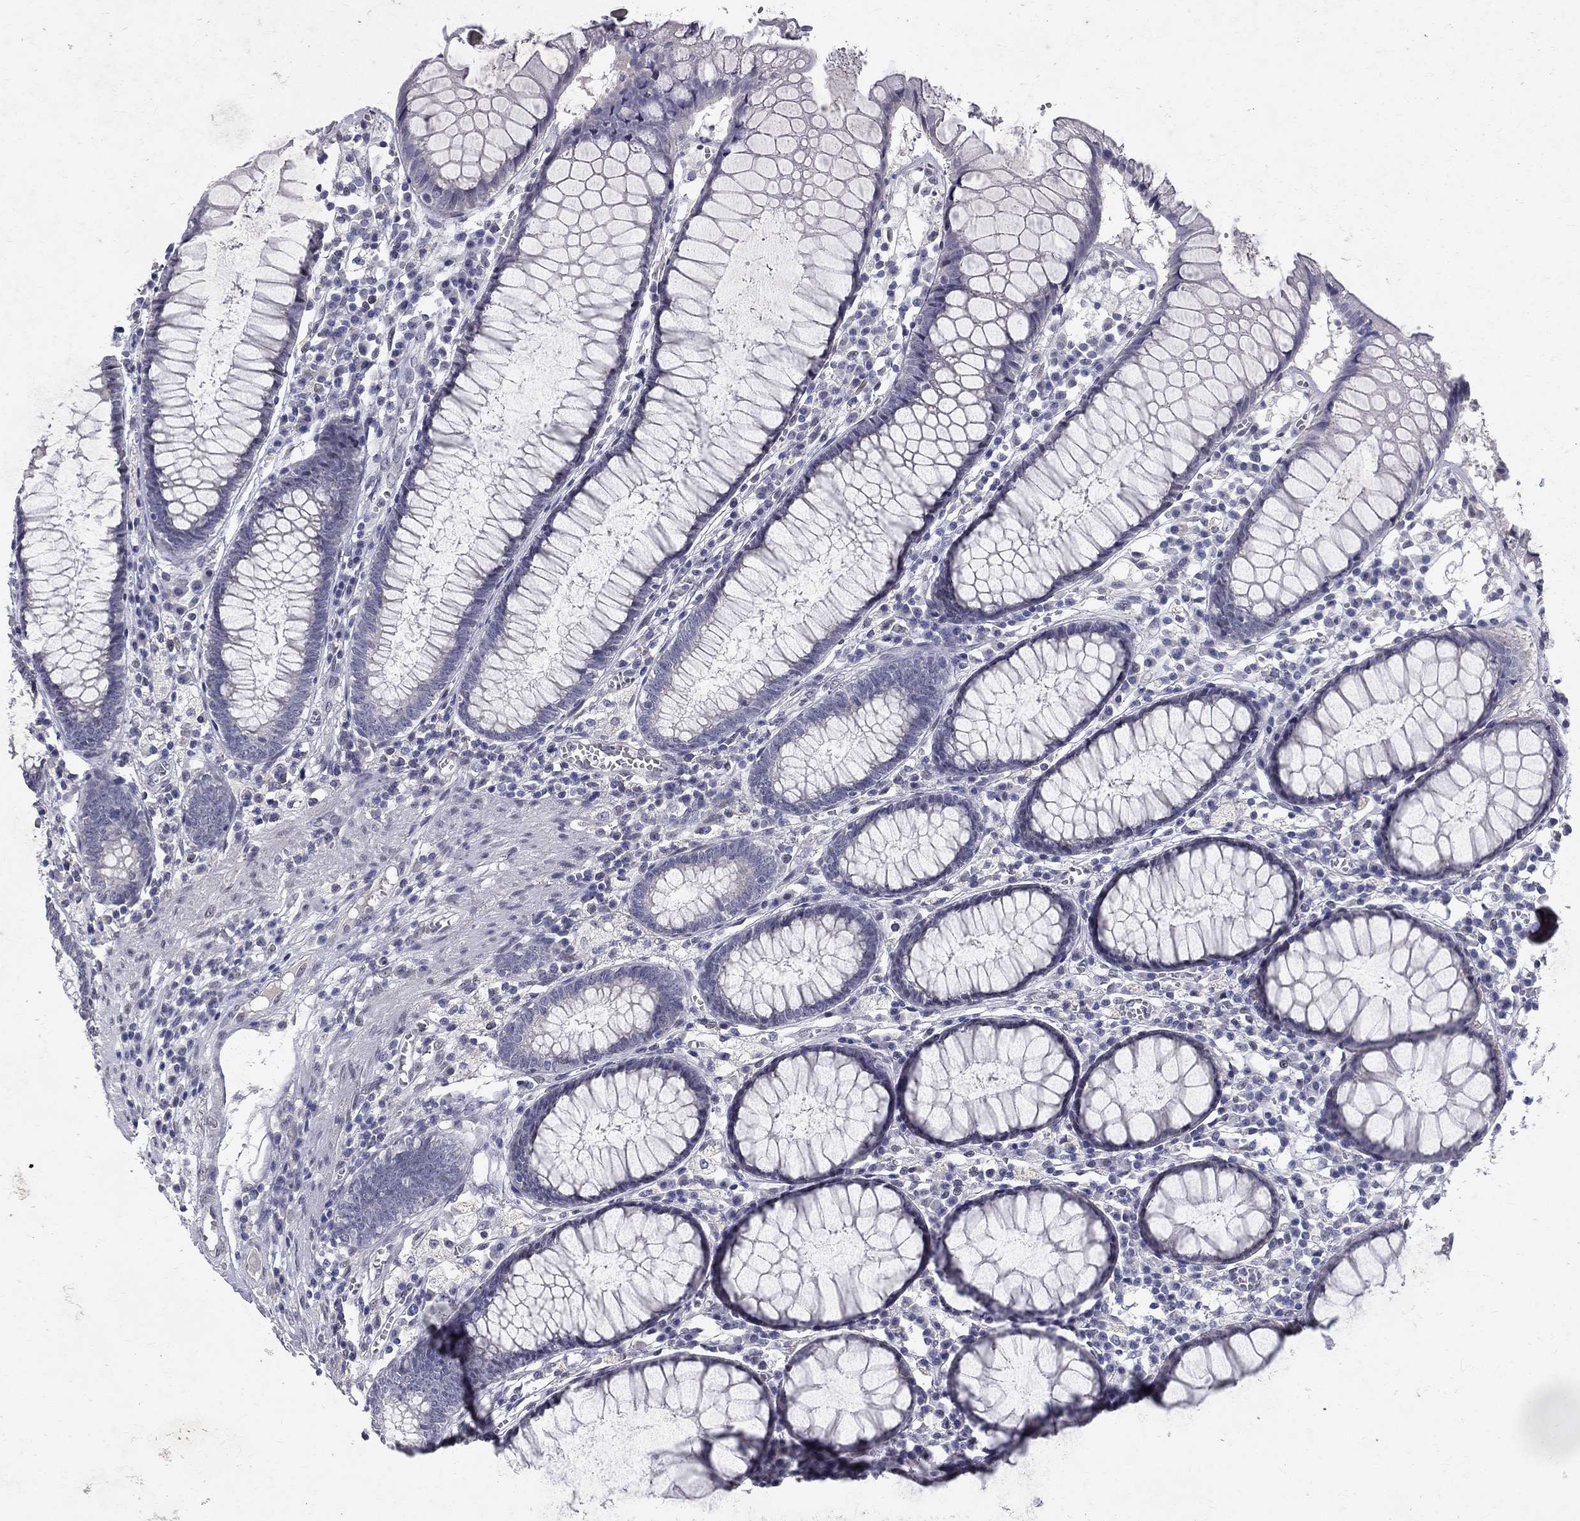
{"staining": {"intensity": "negative", "quantity": "none", "location": "none"}, "tissue": "colon", "cell_type": "Endothelial cells", "image_type": "normal", "snomed": [{"axis": "morphology", "description": "Normal tissue, NOS"}, {"axis": "topography", "description": "Colon"}], "caption": "The micrograph shows no significant expression in endothelial cells of colon. Brightfield microscopy of immunohistochemistry (IHC) stained with DAB (brown) and hematoxylin (blue), captured at high magnification.", "gene": "RBFOX1", "patient": {"sex": "male", "age": 65}}